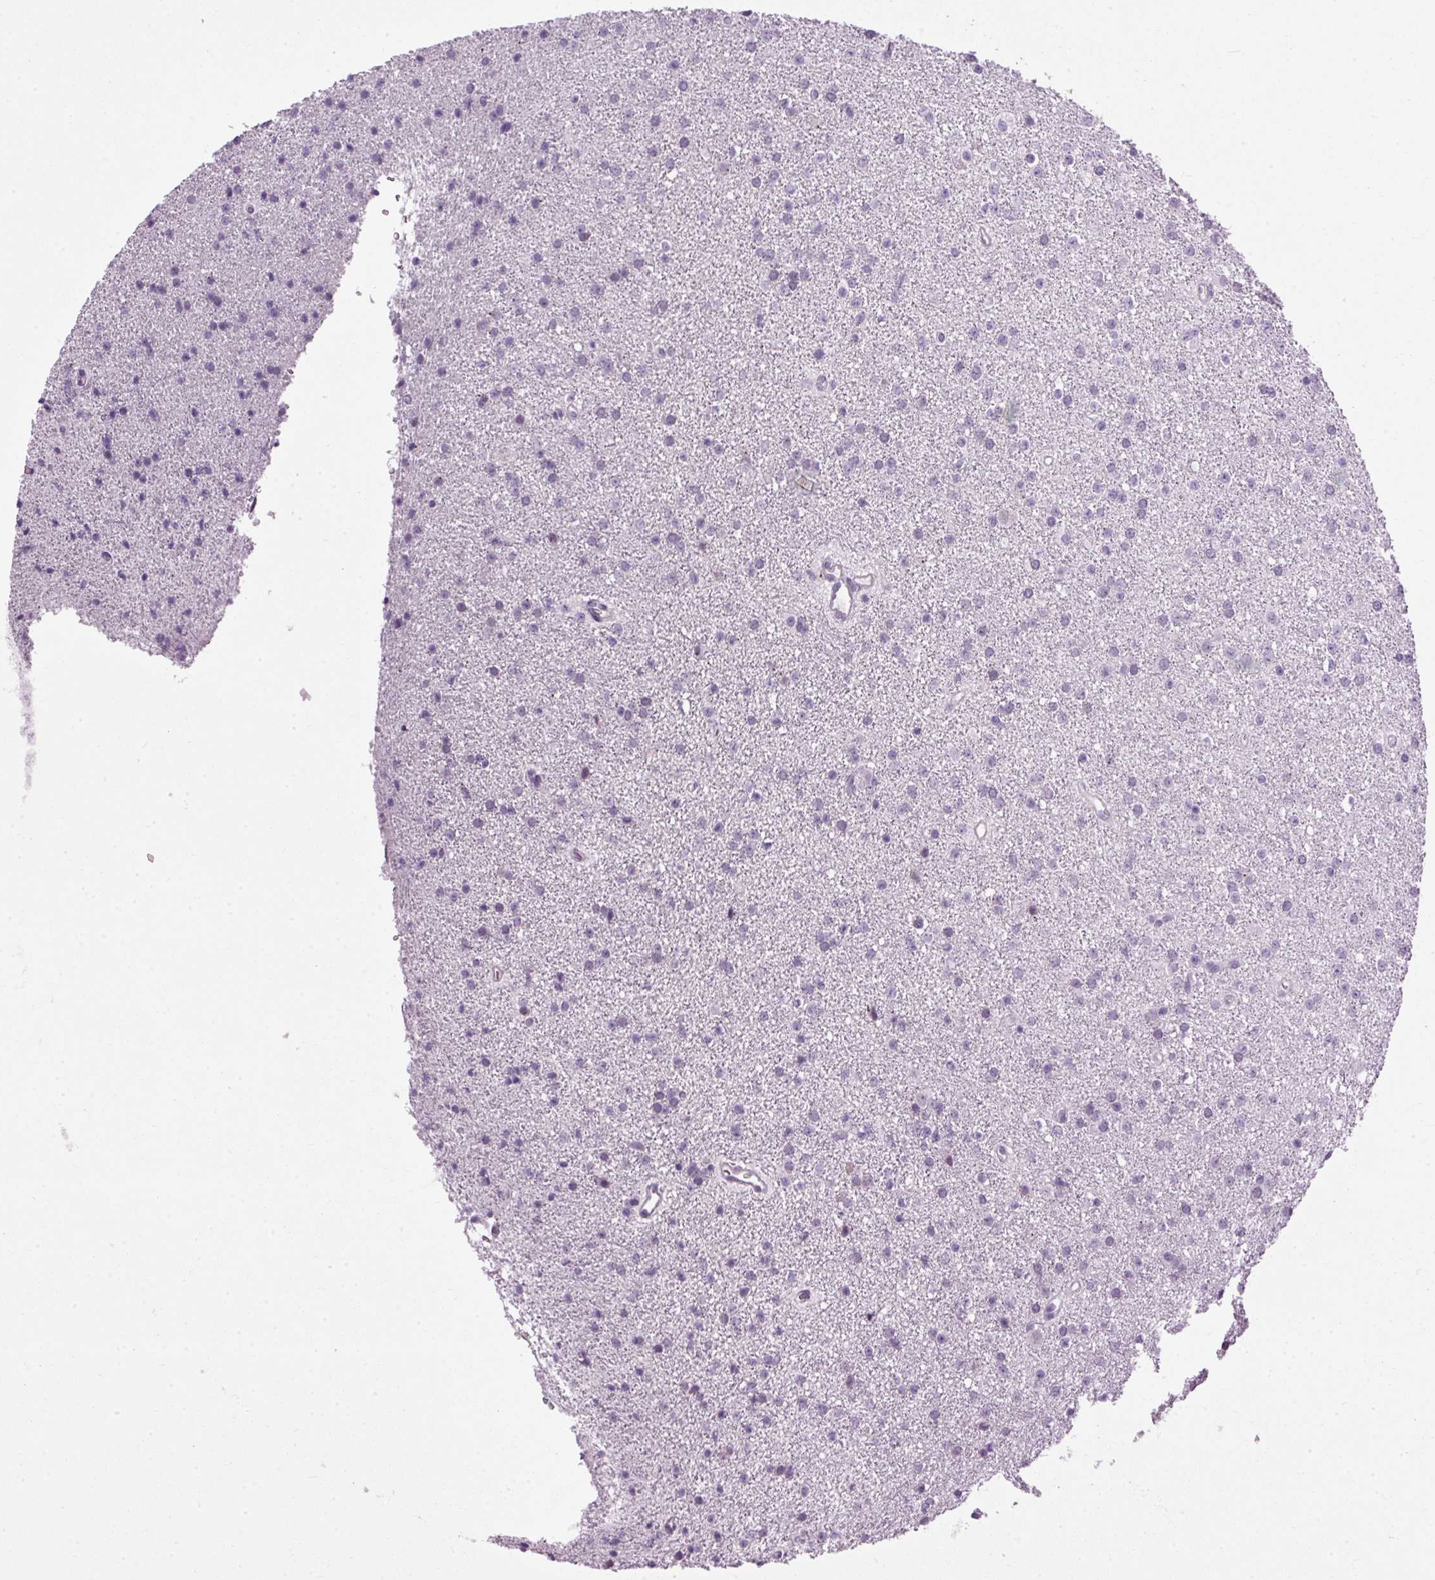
{"staining": {"intensity": "negative", "quantity": "none", "location": "none"}, "tissue": "glioma", "cell_type": "Tumor cells", "image_type": "cancer", "snomed": [{"axis": "morphology", "description": "Glioma, malignant, Low grade"}, {"axis": "topography", "description": "Brain"}], "caption": "Immunohistochemistry (IHC) image of neoplastic tissue: glioma stained with DAB demonstrates no significant protein positivity in tumor cells.", "gene": "A1CF", "patient": {"sex": "female", "age": 34}}